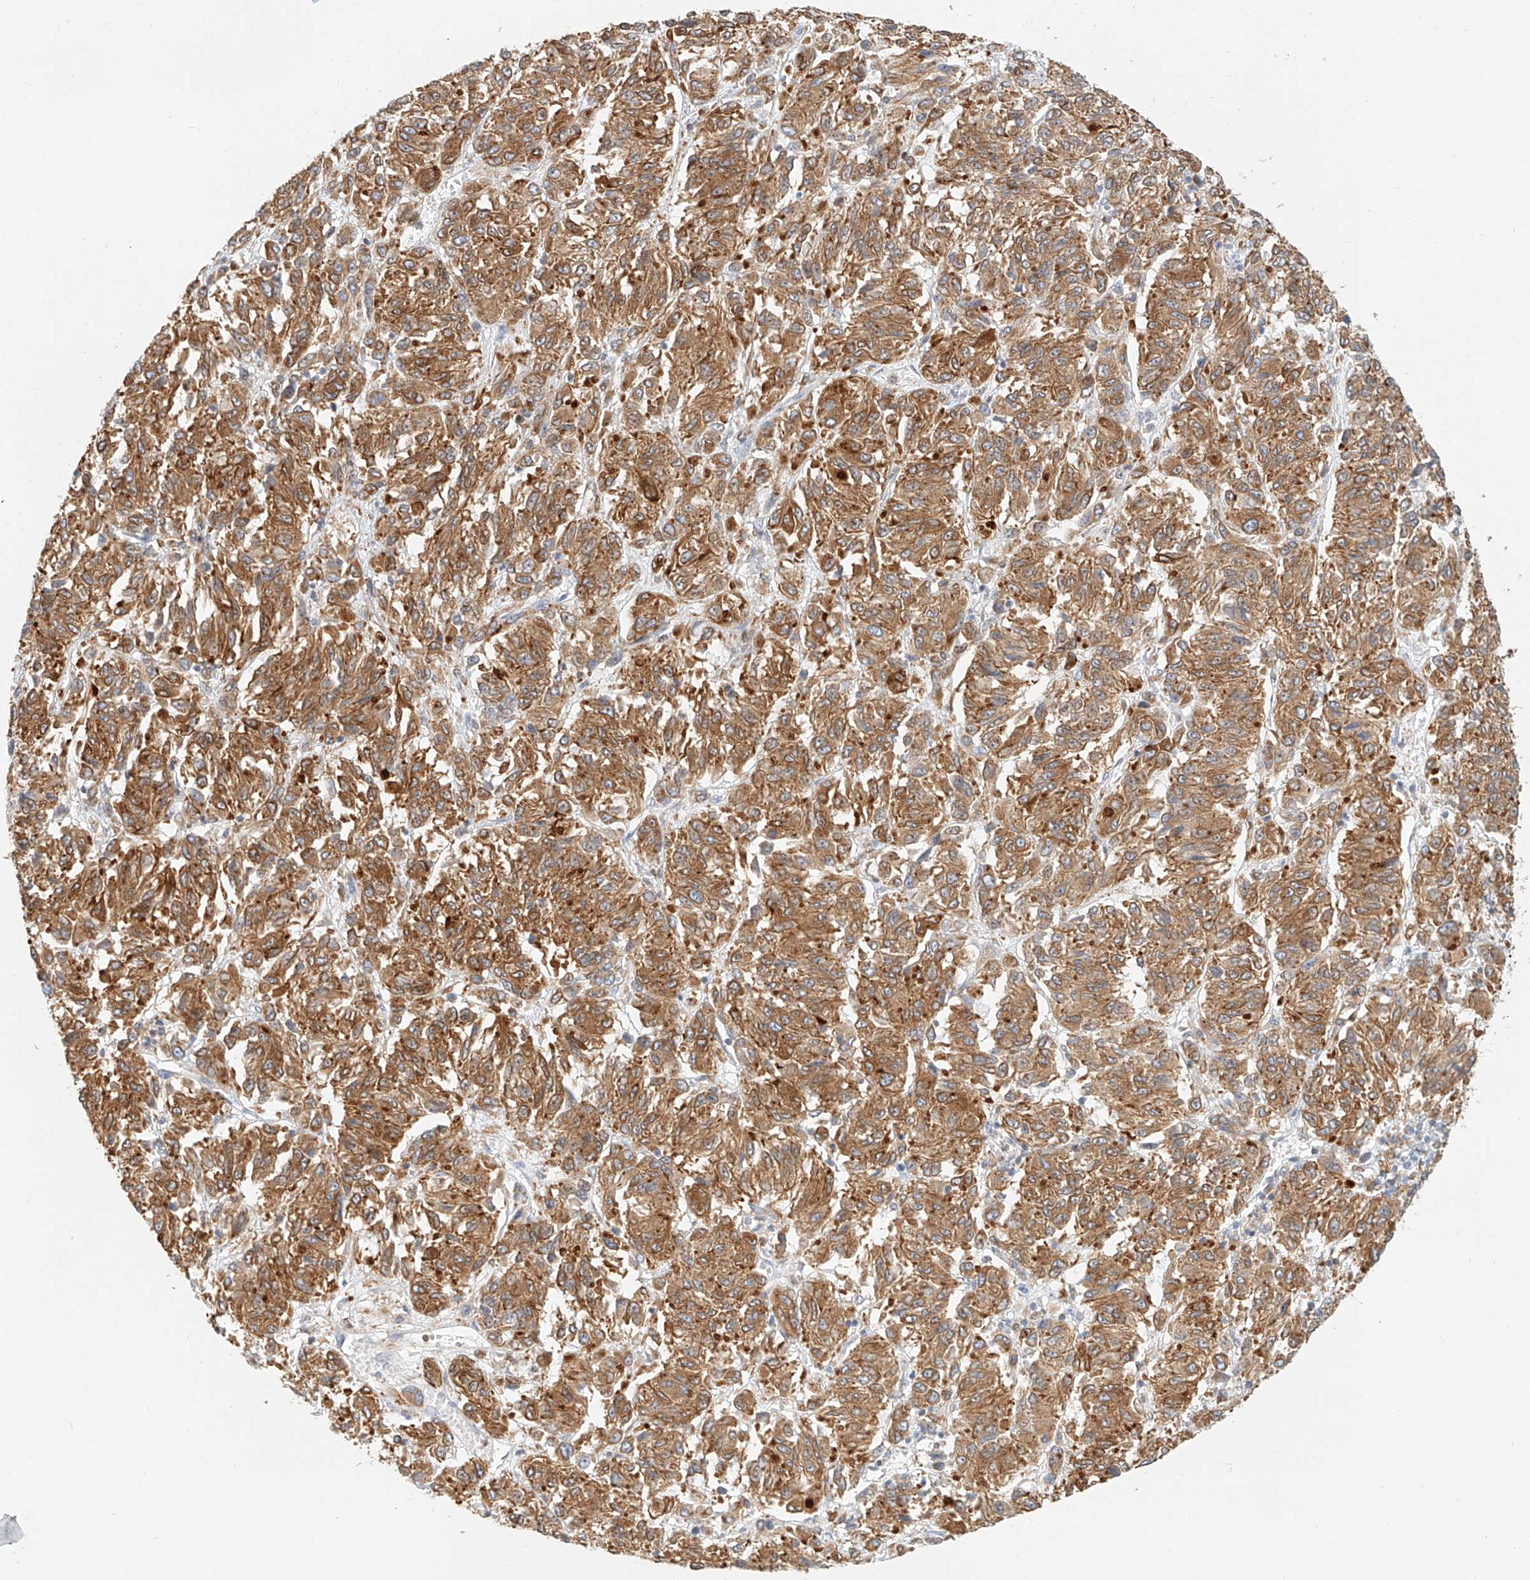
{"staining": {"intensity": "moderate", "quantity": ">75%", "location": "cytoplasmic/membranous"}, "tissue": "melanoma", "cell_type": "Tumor cells", "image_type": "cancer", "snomed": [{"axis": "morphology", "description": "Malignant melanoma, Metastatic site"}, {"axis": "topography", "description": "Lung"}], "caption": "Tumor cells reveal medium levels of moderate cytoplasmic/membranous expression in about >75% of cells in human melanoma.", "gene": "DHRS7", "patient": {"sex": "male", "age": 64}}